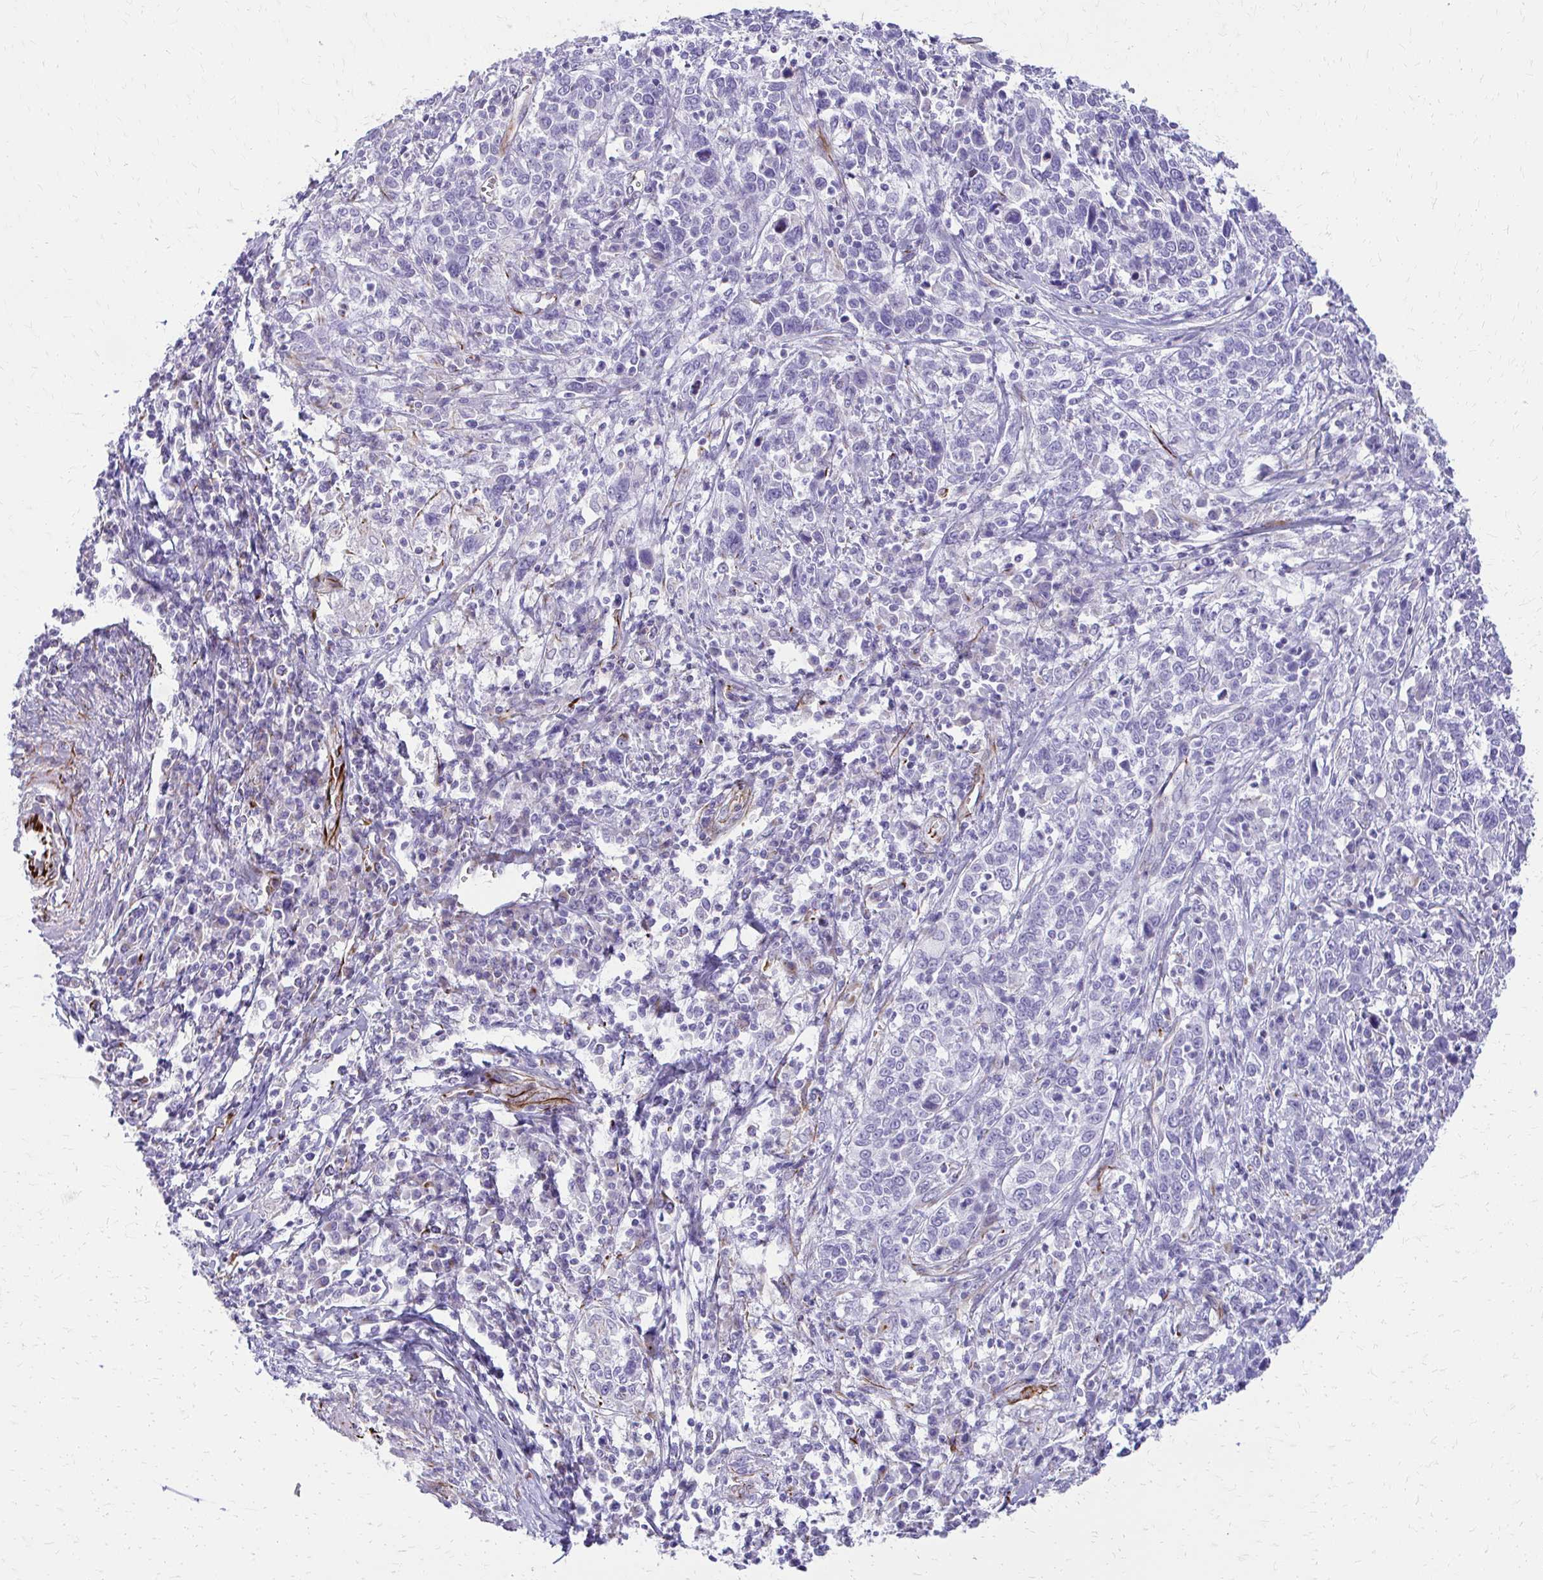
{"staining": {"intensity": "negative", "quantity": "none", "location": "none"}, "tissue": "cervical cancer", "cell_type": "Tumor cells", "image_type": "cancer", "snomed": [{"axis": "morphology", "description": "Squamous cell carcinoma, NOS"}, {"axis": "topography", "description": "Cervix"}], "caption": "An immunohistochemistry histopathology image of squamous cell carcinoma (cervical) is shown. There is no staining in tumor cells of squamous cell carcinoma (cervical).", "gene": "TRIM6", "patient": {"sex": "female", "age": 46}}